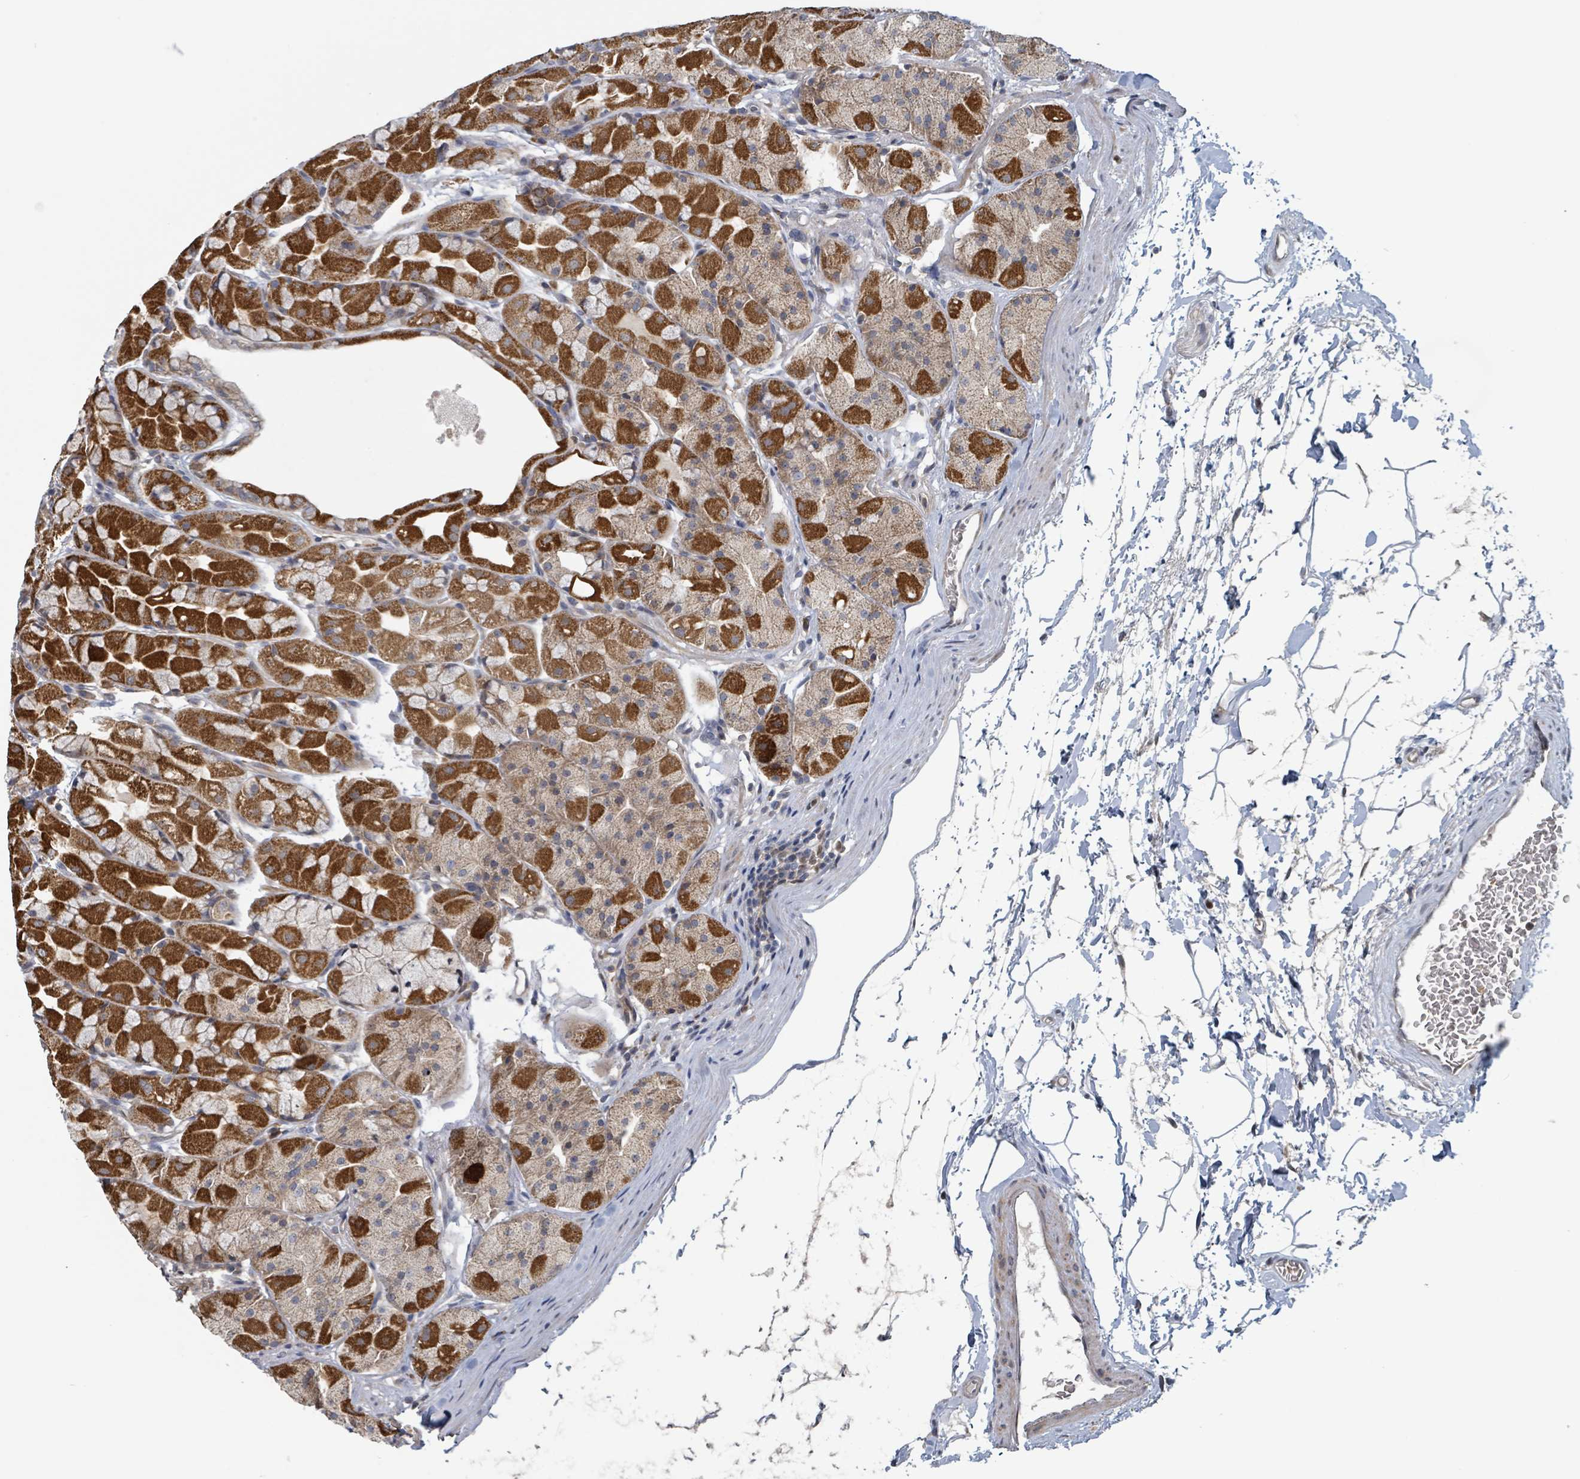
{"staining": {"intensity": "strong", "quantity": ">75%", "location": "cytoplasmic/membranous"}, "tissue": "stomach", "cell_type": "Glandular cells", "image_type": "normal", "snomed": [{"axis": "morphology", "description": "Normal tissue, NOS"}, {"axis": "topography", "description": "Stomach"}], "caption": "A brown stain labels strong cytoplasmic/membranous expression of a protein in glandular cells of unremarkable stomach. (Stains: DAB (3,3'-diaminobenzidine) in brown, nuclei in blue, Microscopy: brightfield microscopy at high magnification).", "gene": "HIVEP1", "patient": {"sex": "male", "age": 57}}